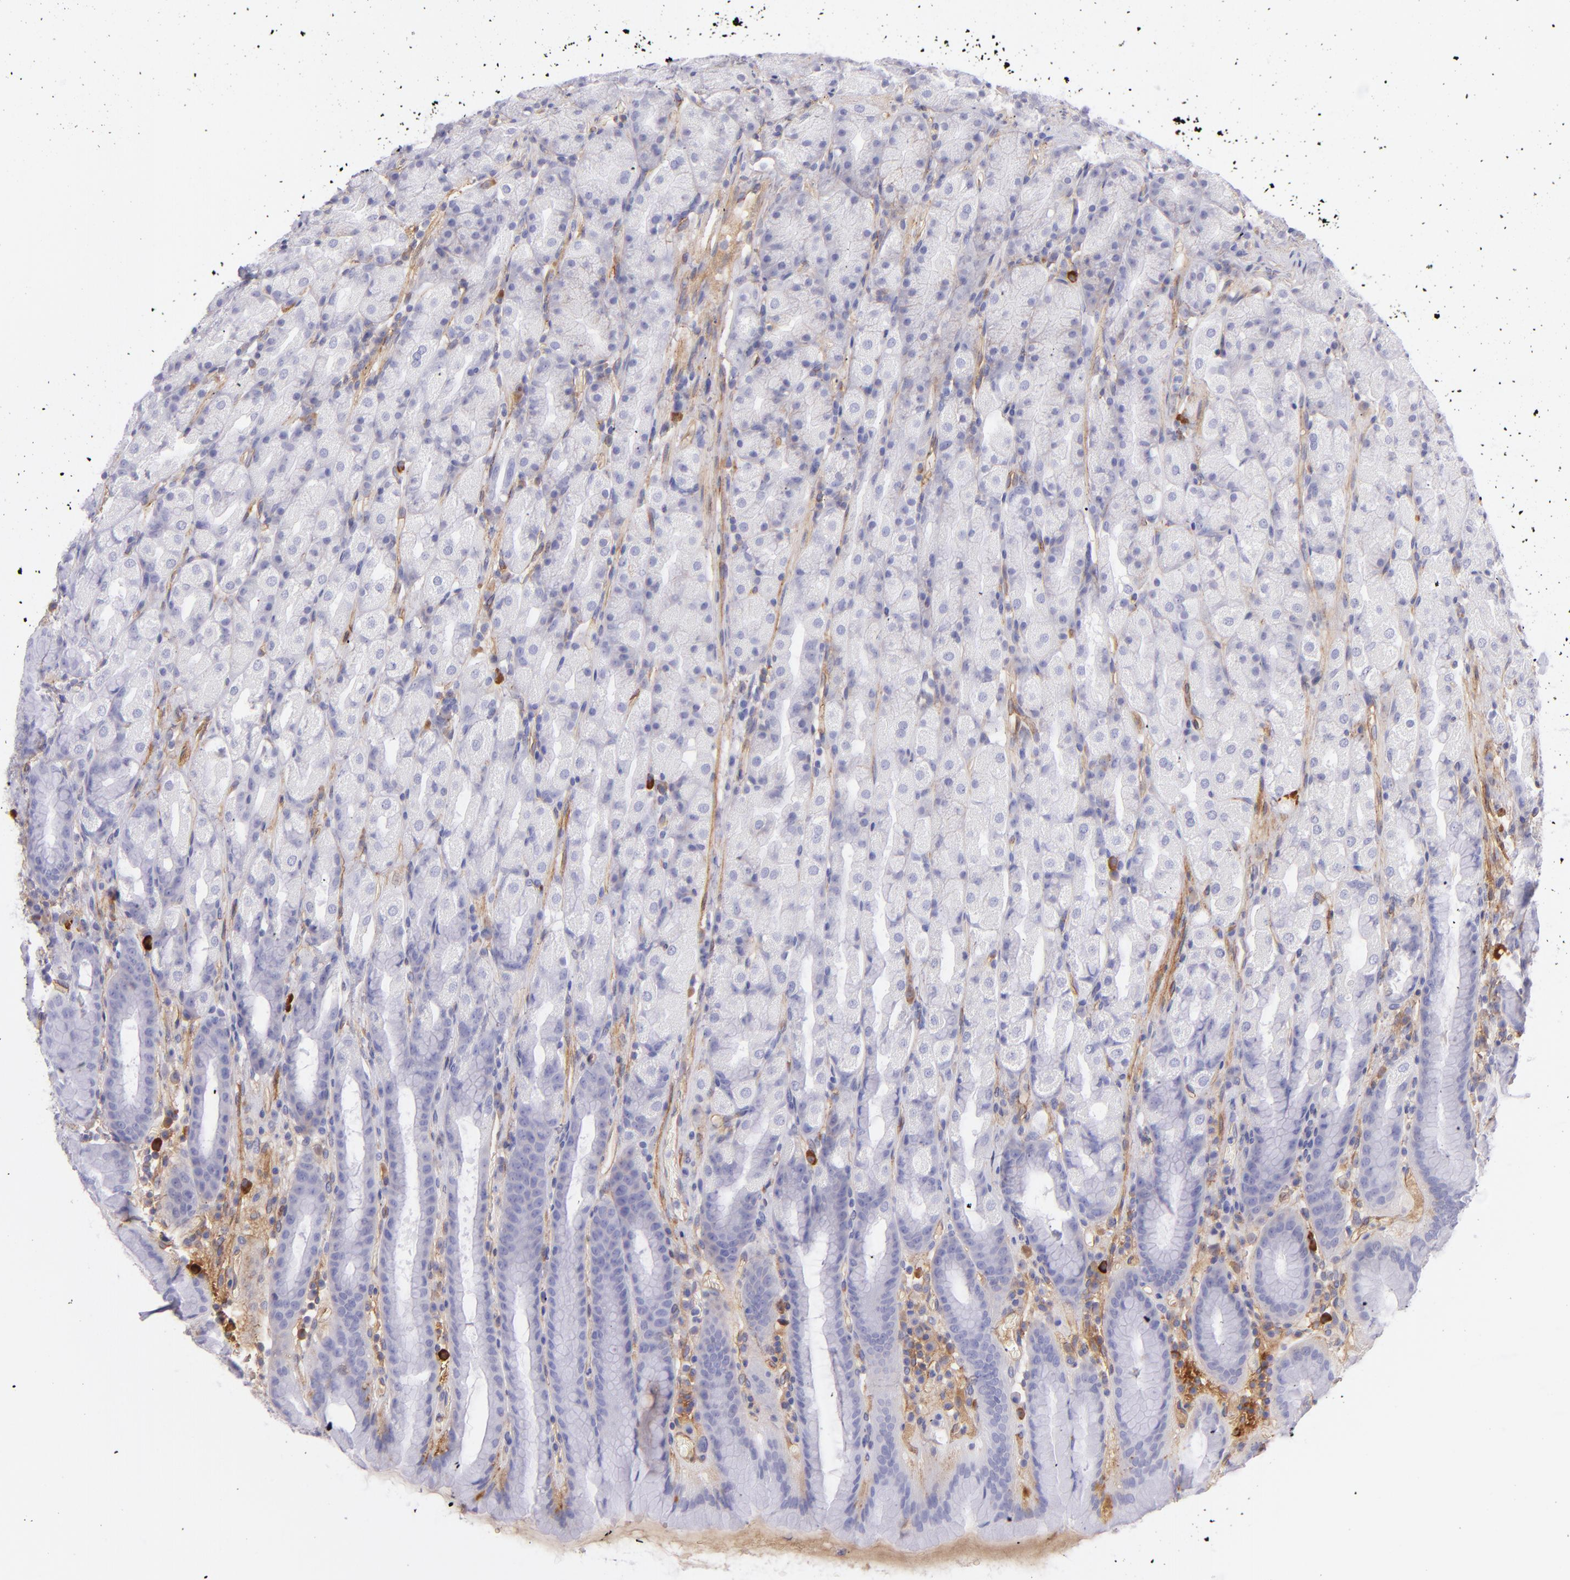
{"staining": {"intensity": "negative", "quantity": "none", "location": "none"}, "tissue": "stomach", "cell_type": "Glandular cells", "image_type": "normal", "snomed": [{"axis": "morphology", "description": "Normal tissue, NOS"}, {"axis": "topography", "description": "Stomach, upper"}], "caption": "DAB (3,3'-diaminobenzidine) immunohistochemical staining of unremarkable human stomach displays no significant expression in glandular cells. The staining is performed using DAB (3,3'-diaminobenzidine) brown chromogen with nuclei counter-stained in using hematoxylin.", "gene": "CD81", "patient": {"sex": "male", "age": 68}}